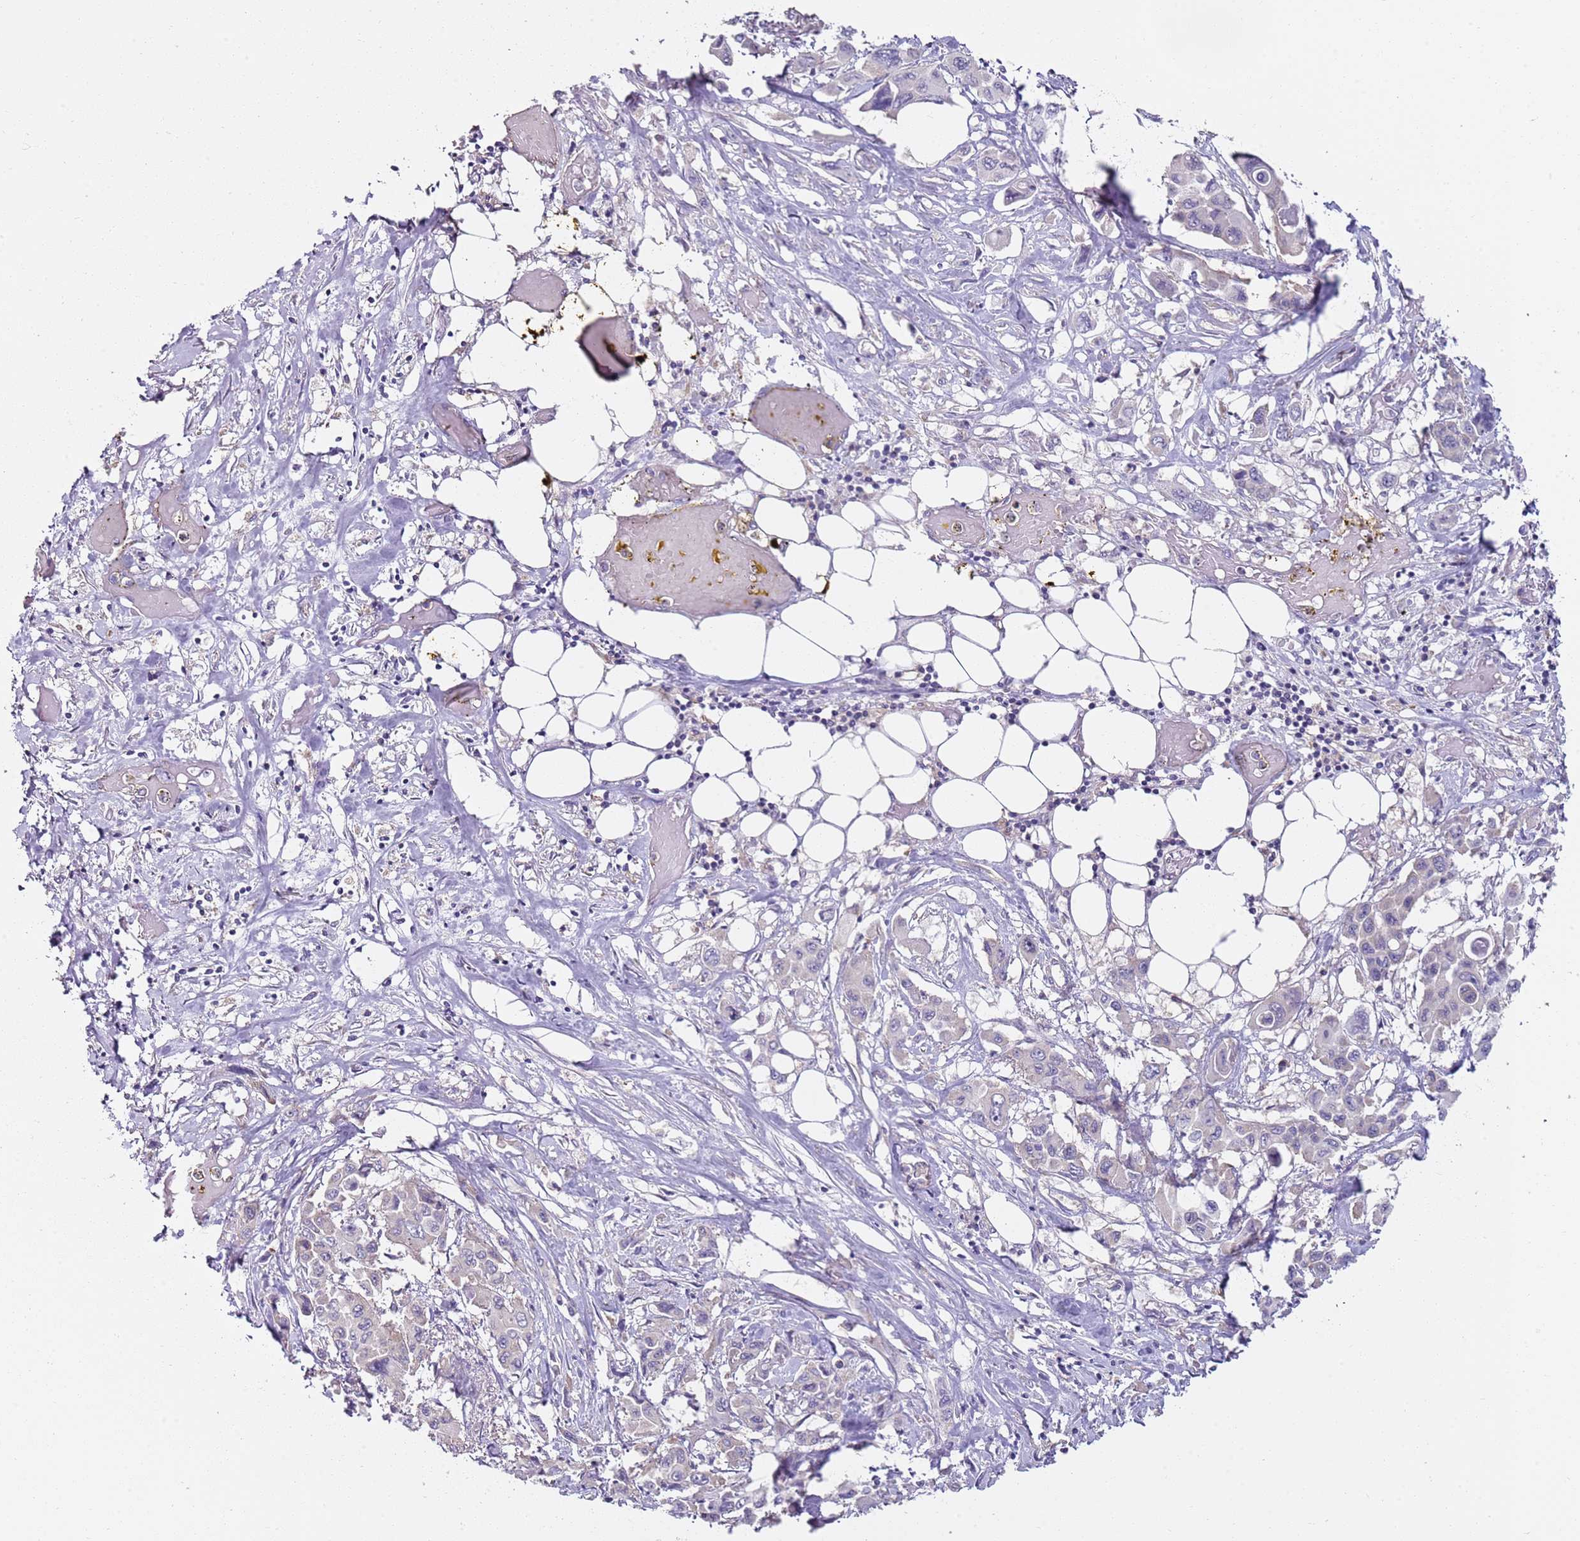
{"staining": {"intensity": "negative", "quantity": "none", "location": "none"}, "tissue": "pancreatic cancer", "cell_type": "Tumor cells", "image_type": "cancer", "snomed": [{"axis": "morphology", "description": "Adenocarcinoma, NOS"}, {"axis": "topography", "description": "Pancreas"}], "caption": "Immunohistochemical staining of pancreatic adenocarcinoma demonstrates no significant positivity in tumor cells.", "gene": "SLC26A6", "patient": {"sex": "male", "age": 92}}